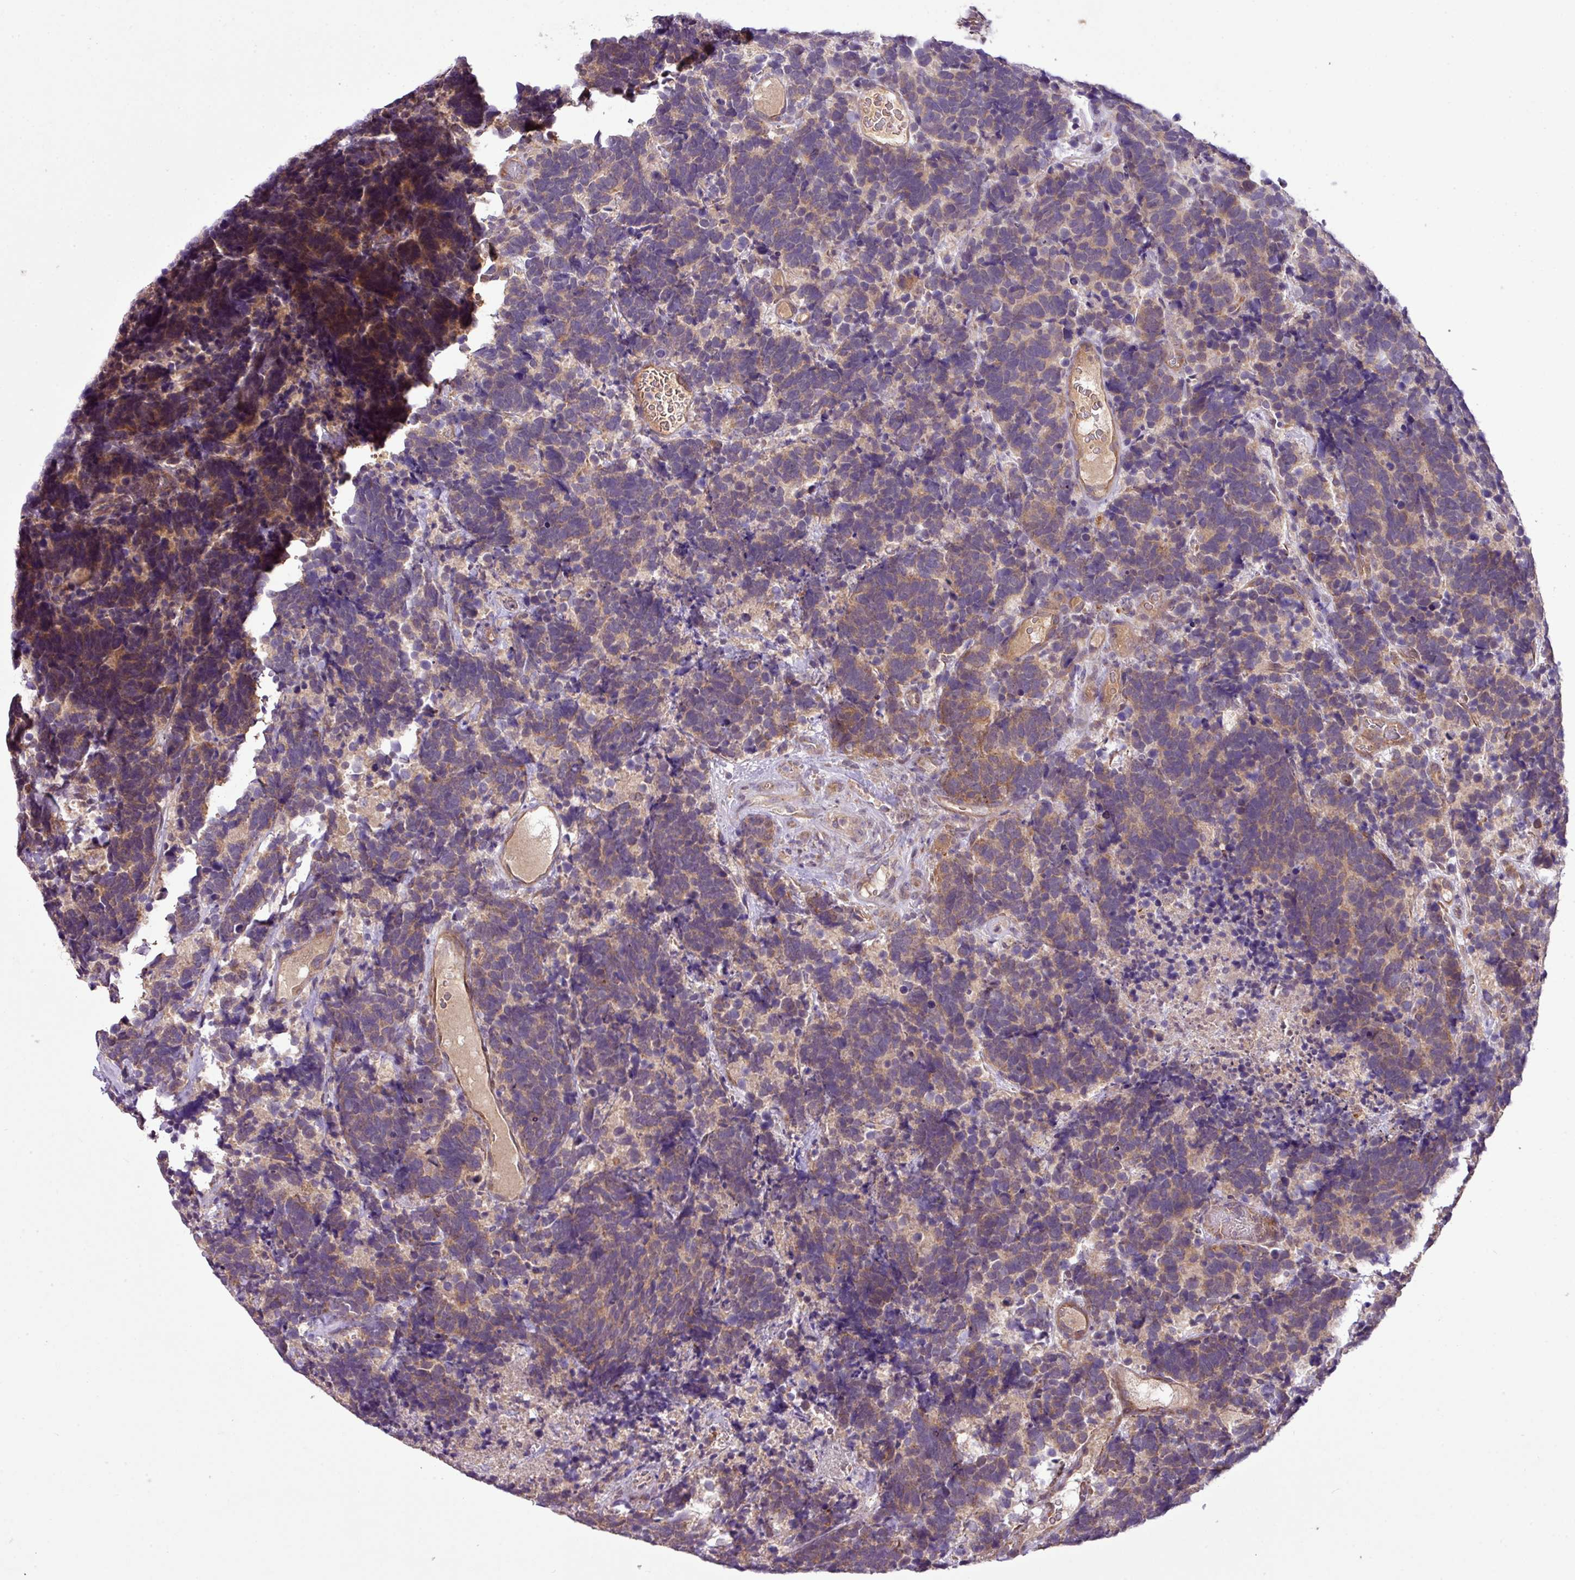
{"staining": {"intensity": "weak", "quantity": "25%-75%", "location": "cytoplasmic/membranous"}, "tissue": "carcinoid", "cell_type": "Tumor cells", "image_type": "cancer", "snomed": [{"axis": "morphology", "description": "Carcinoma, NOS"}, {"axis": "morphology", "description": "Carcinoid, malignant, NOS"}, {"axis": "topography", "description": "Urinary bladder"}], "caption": "Brown immunohistochemical staining in carcinoid shows weak cytoplasmic/membranous positivity in approximately 25%-75% of tumor cells.", "gene": "XIAP", "patient": {"sex": "male", "age": 57}}